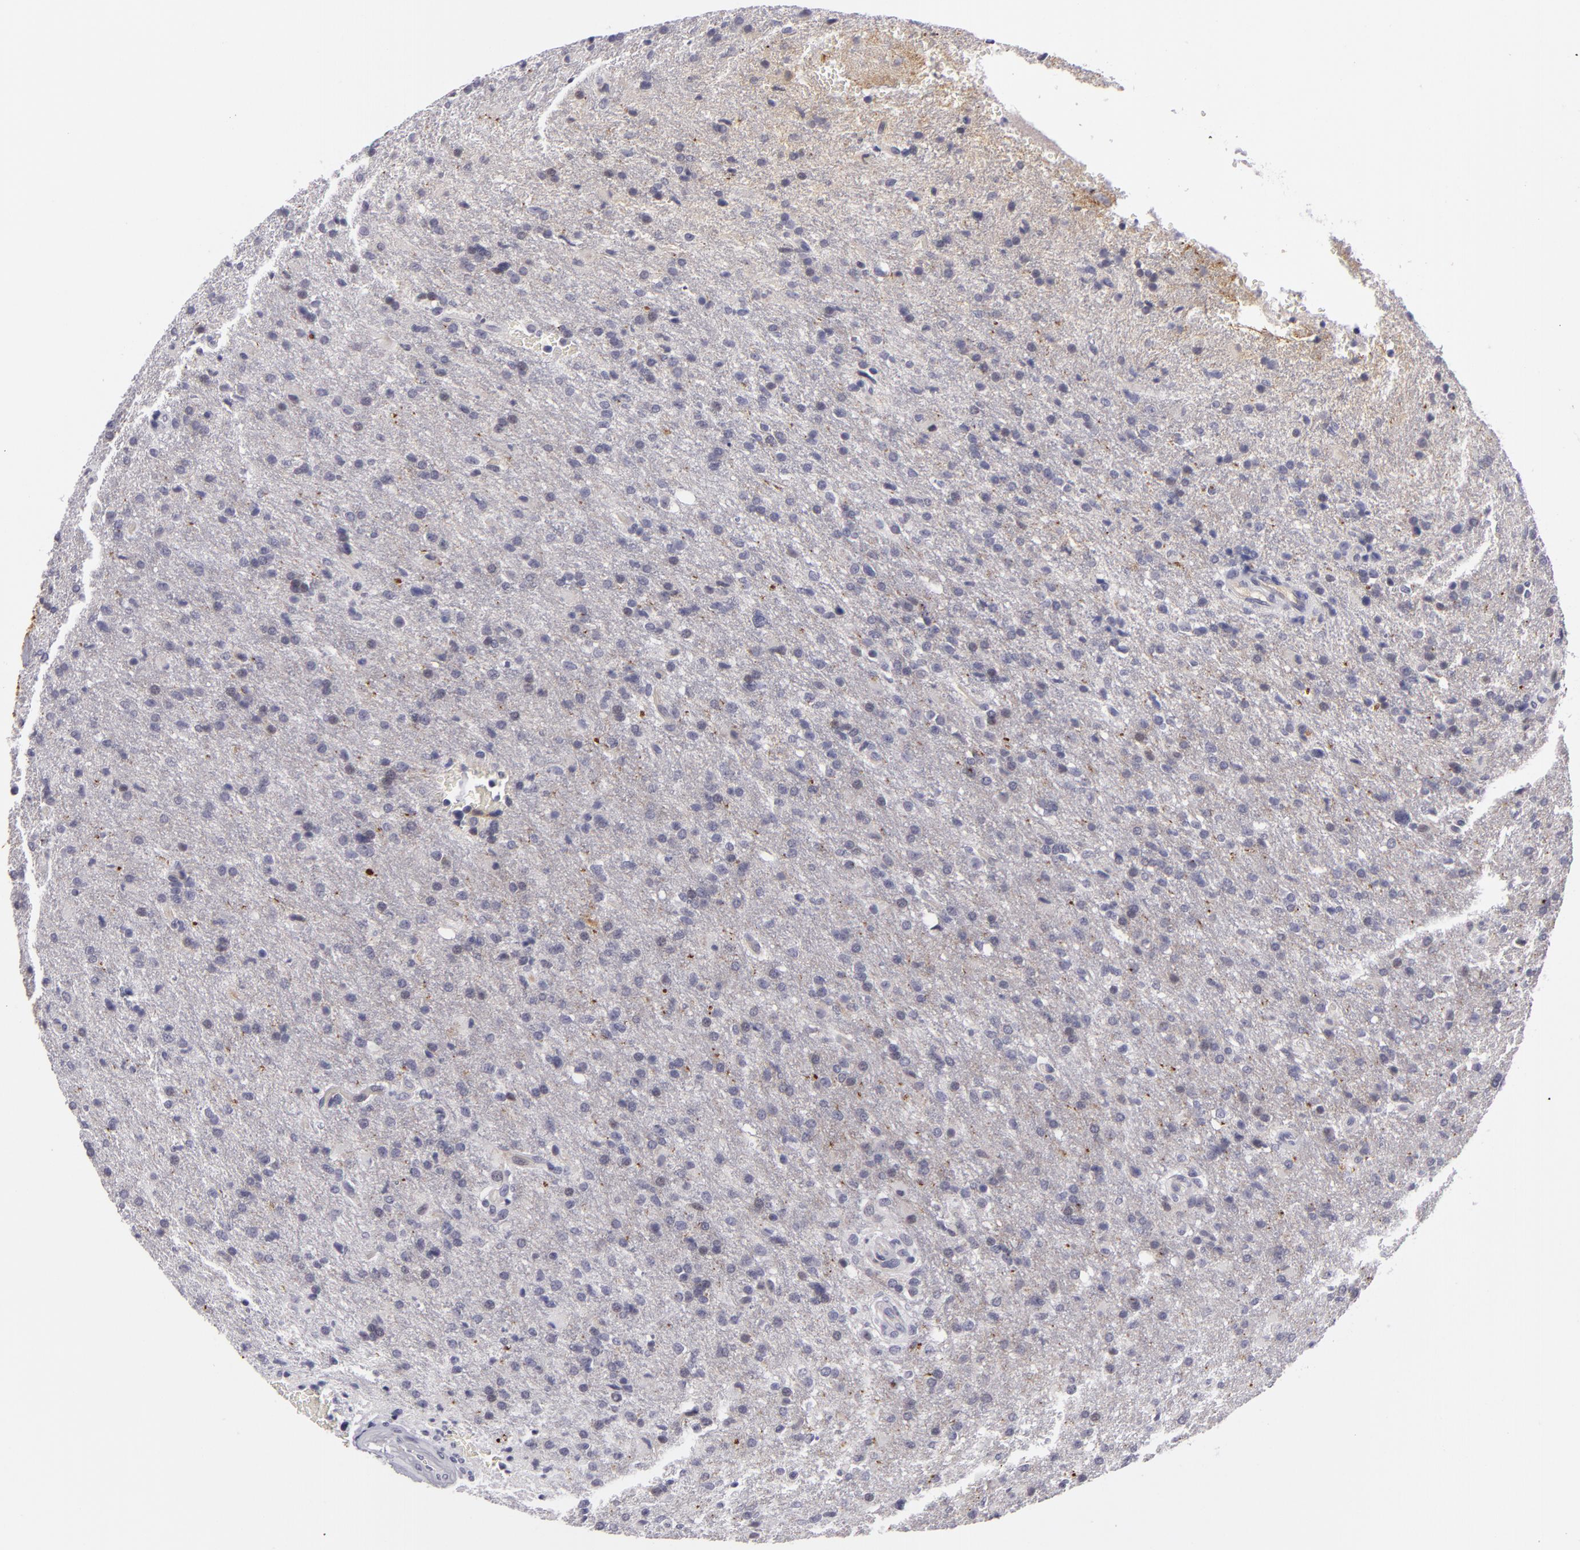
{"staining": {"intensity": "negative", "quantity": "none", "location": "none"}, "tissue": "glioma", "cell_type": "Tumor cells", "image_type": "cancer", "snomed": [{"axis": "morphology", "description": "Glioma, malignant, High grade"}, {"axis": "topography", "description": "Brain"}], "caption": "This is an immunohistochemistry (IHC) photomicrograph of human glioma. There is no staining in tumor cells.", "gene": "CTNNB1", "patient": {"sex": "male", "age": 68}}